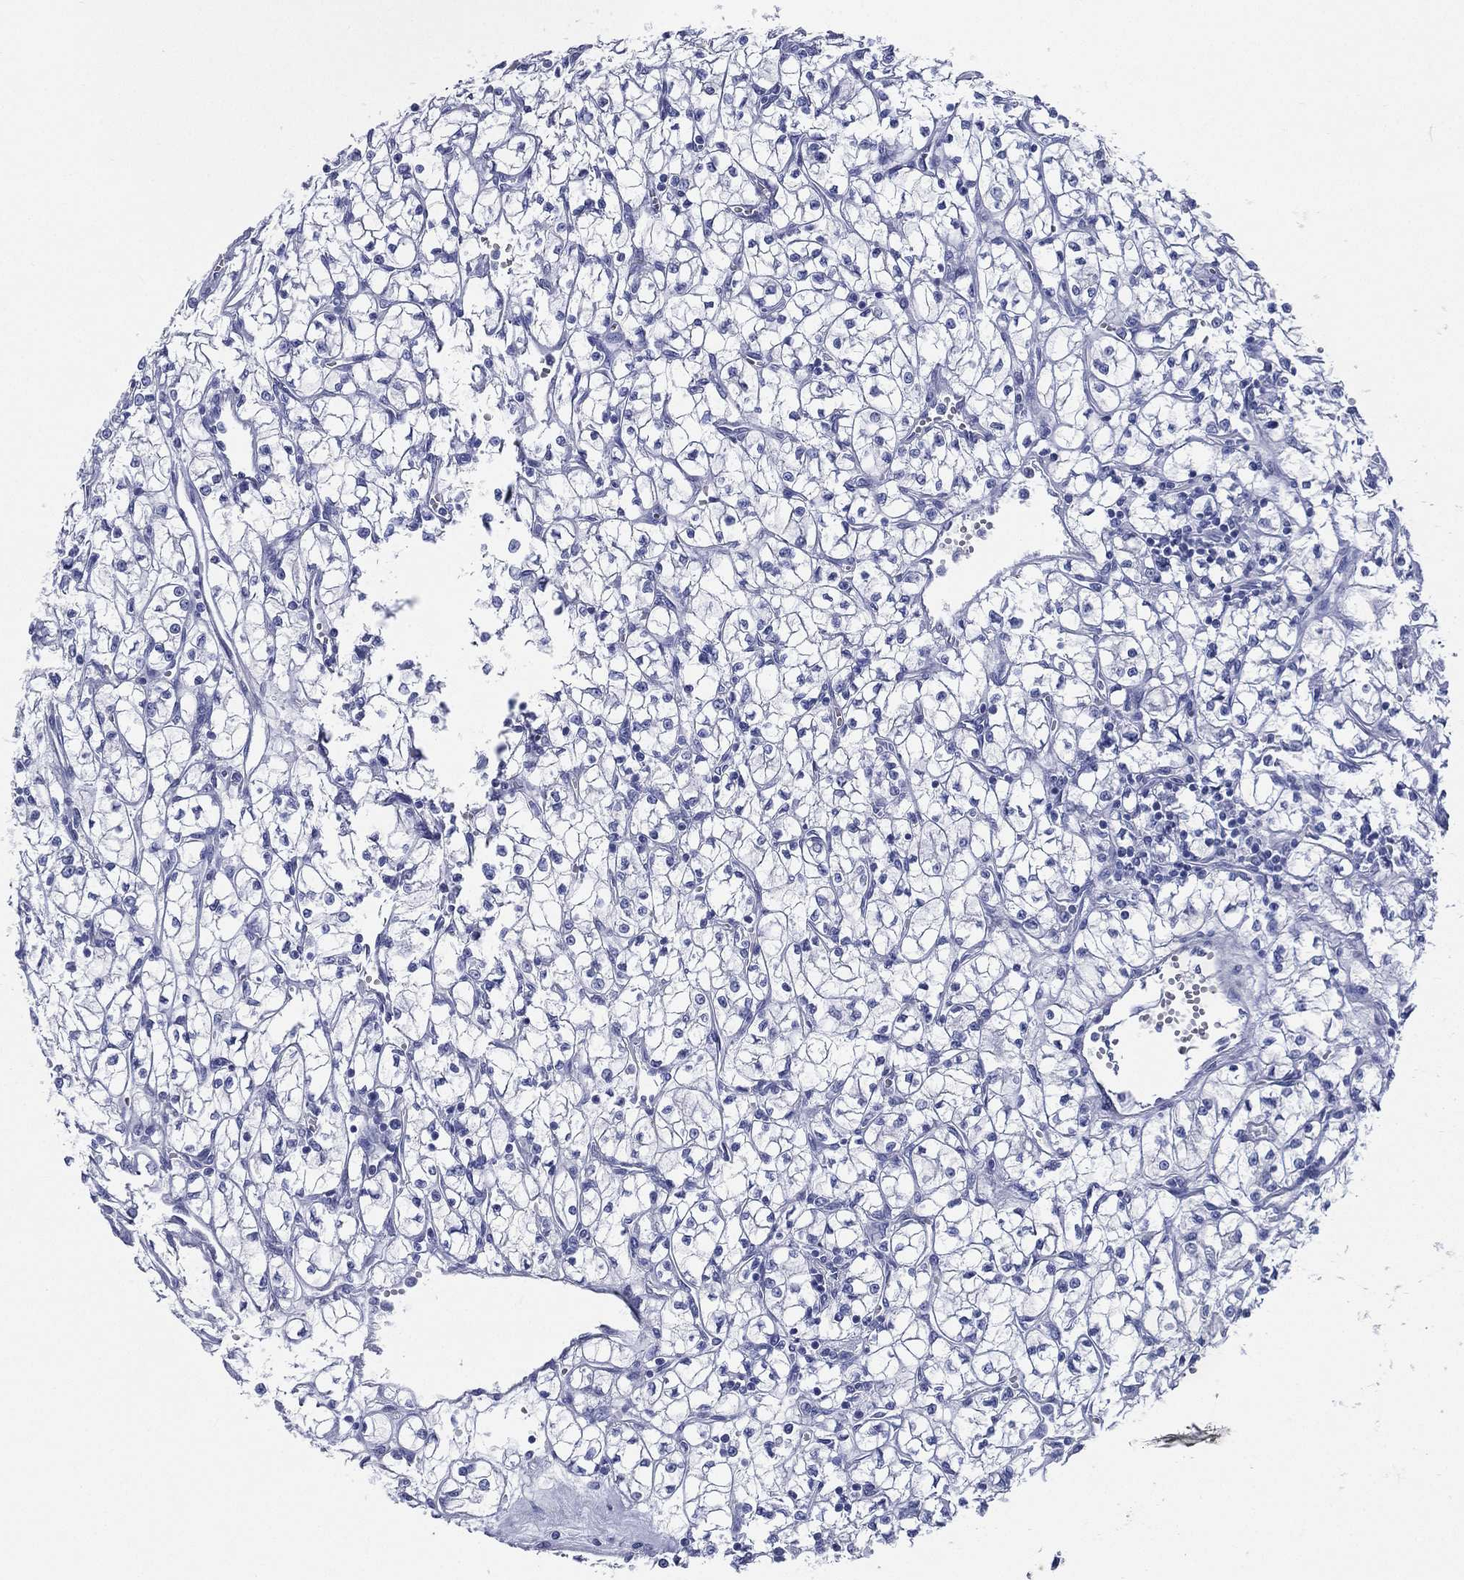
{"staining": {"intensity": "negative", "quantity": "none", "location": "none"}, "tissue": "renal cancer", "cell_type": "Tumor cells", "image_type": "cancer", "snomed": [{"axis": "morphology", "description": "Adenocarcinoma, NOS"}, {"axis": "topography", "description": "Kidney"}], "caption": "The micrograph demonstrates no staining of tumor cells in renal cancer. (Brightfield microscopy of DAB (3,3'-diaminobenzidine) immunohistochemistry (IHC) at high magnification).", "gene": "RSPH4A", "patient": {"sex": "female", "age": 64}}